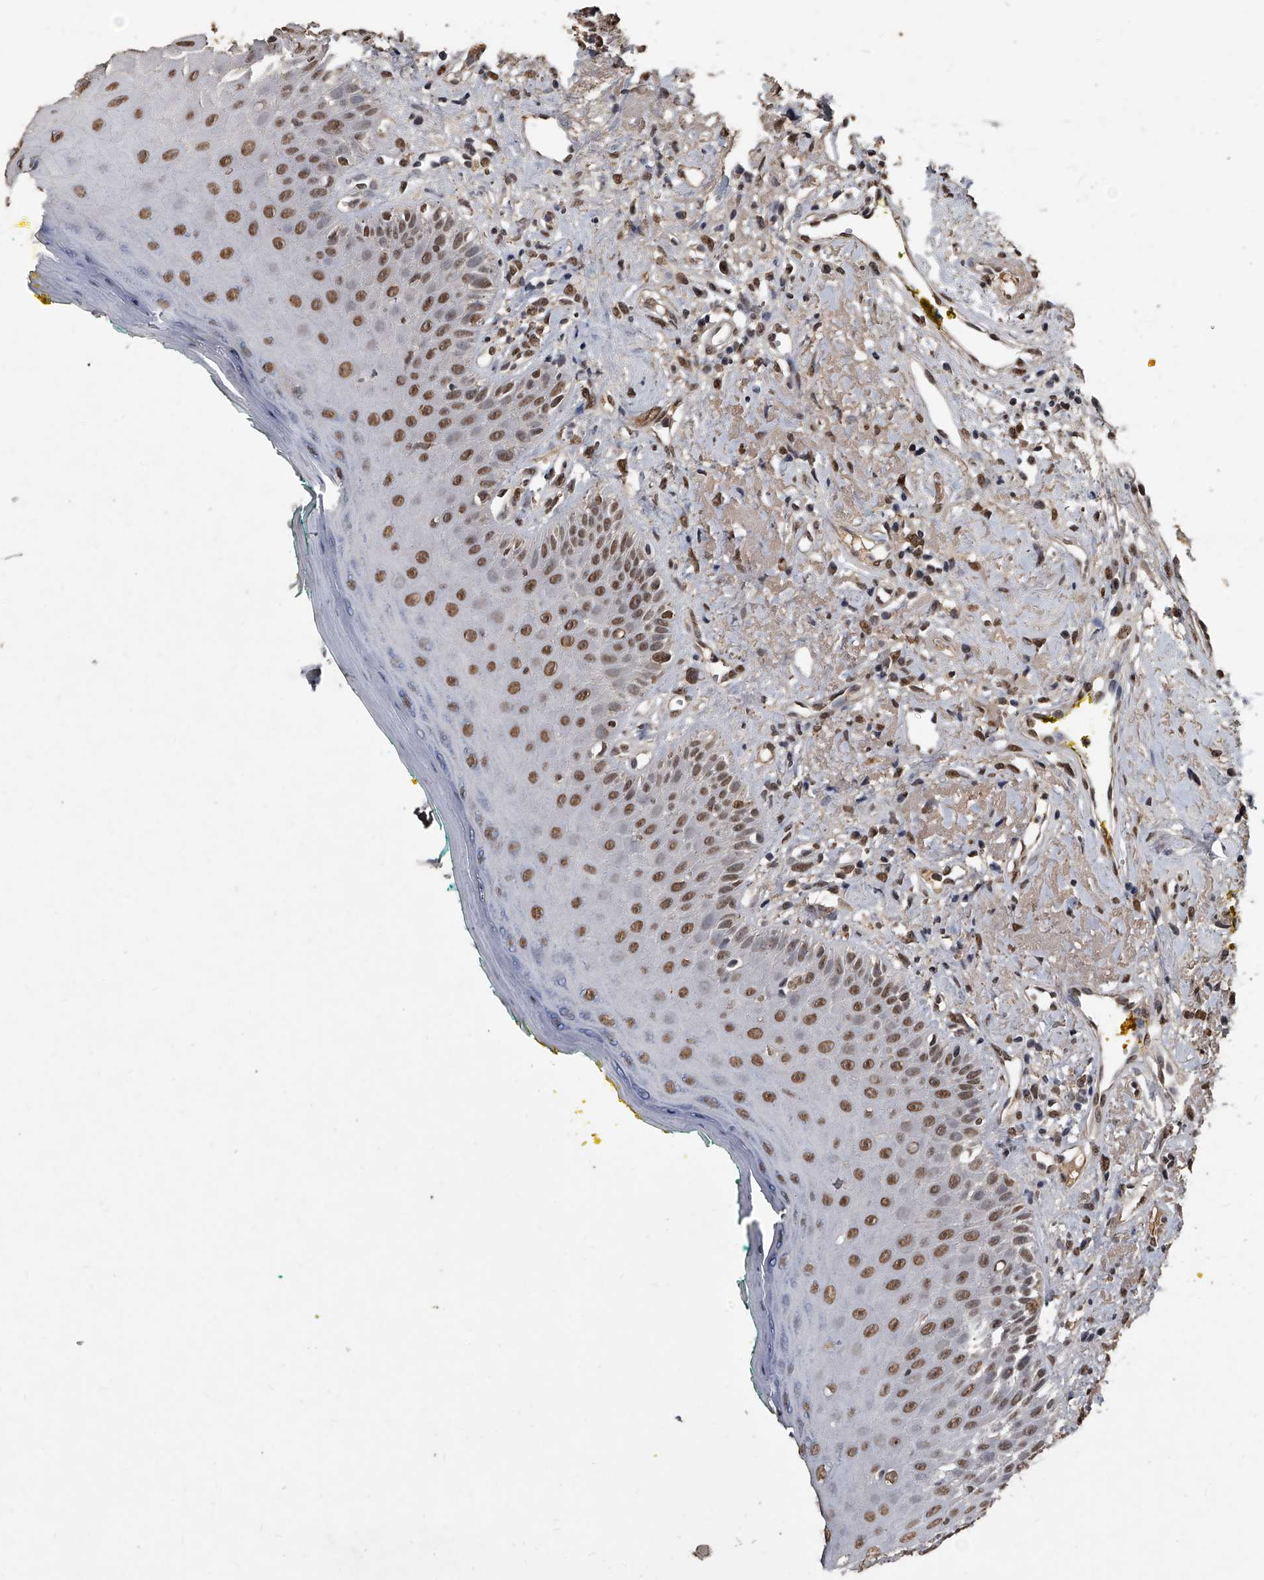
{"staining": {"intensity": "moderate", "quantity": "25%-75%", "location": "nuclear"}, "tissue": "oral mucosa", "cell_type": "Squamous epithelial cells", "image_type": "normal", "snomed": [{"axis": "morphology", "description": "Normal tissue, NOS"}, {"axis": "topography", "description": "Oral tissue"}], "caption": "Brown immunohistochemical staining in benign human oral mucosa demonstrates moderate nuclear staining in about 25%-75% of squamous epithelial cells. (Brightfield microscopy of DAB IHC at high magnification).", "gene": "MATR3", "patient": {"sex": "female", "age": 70}}